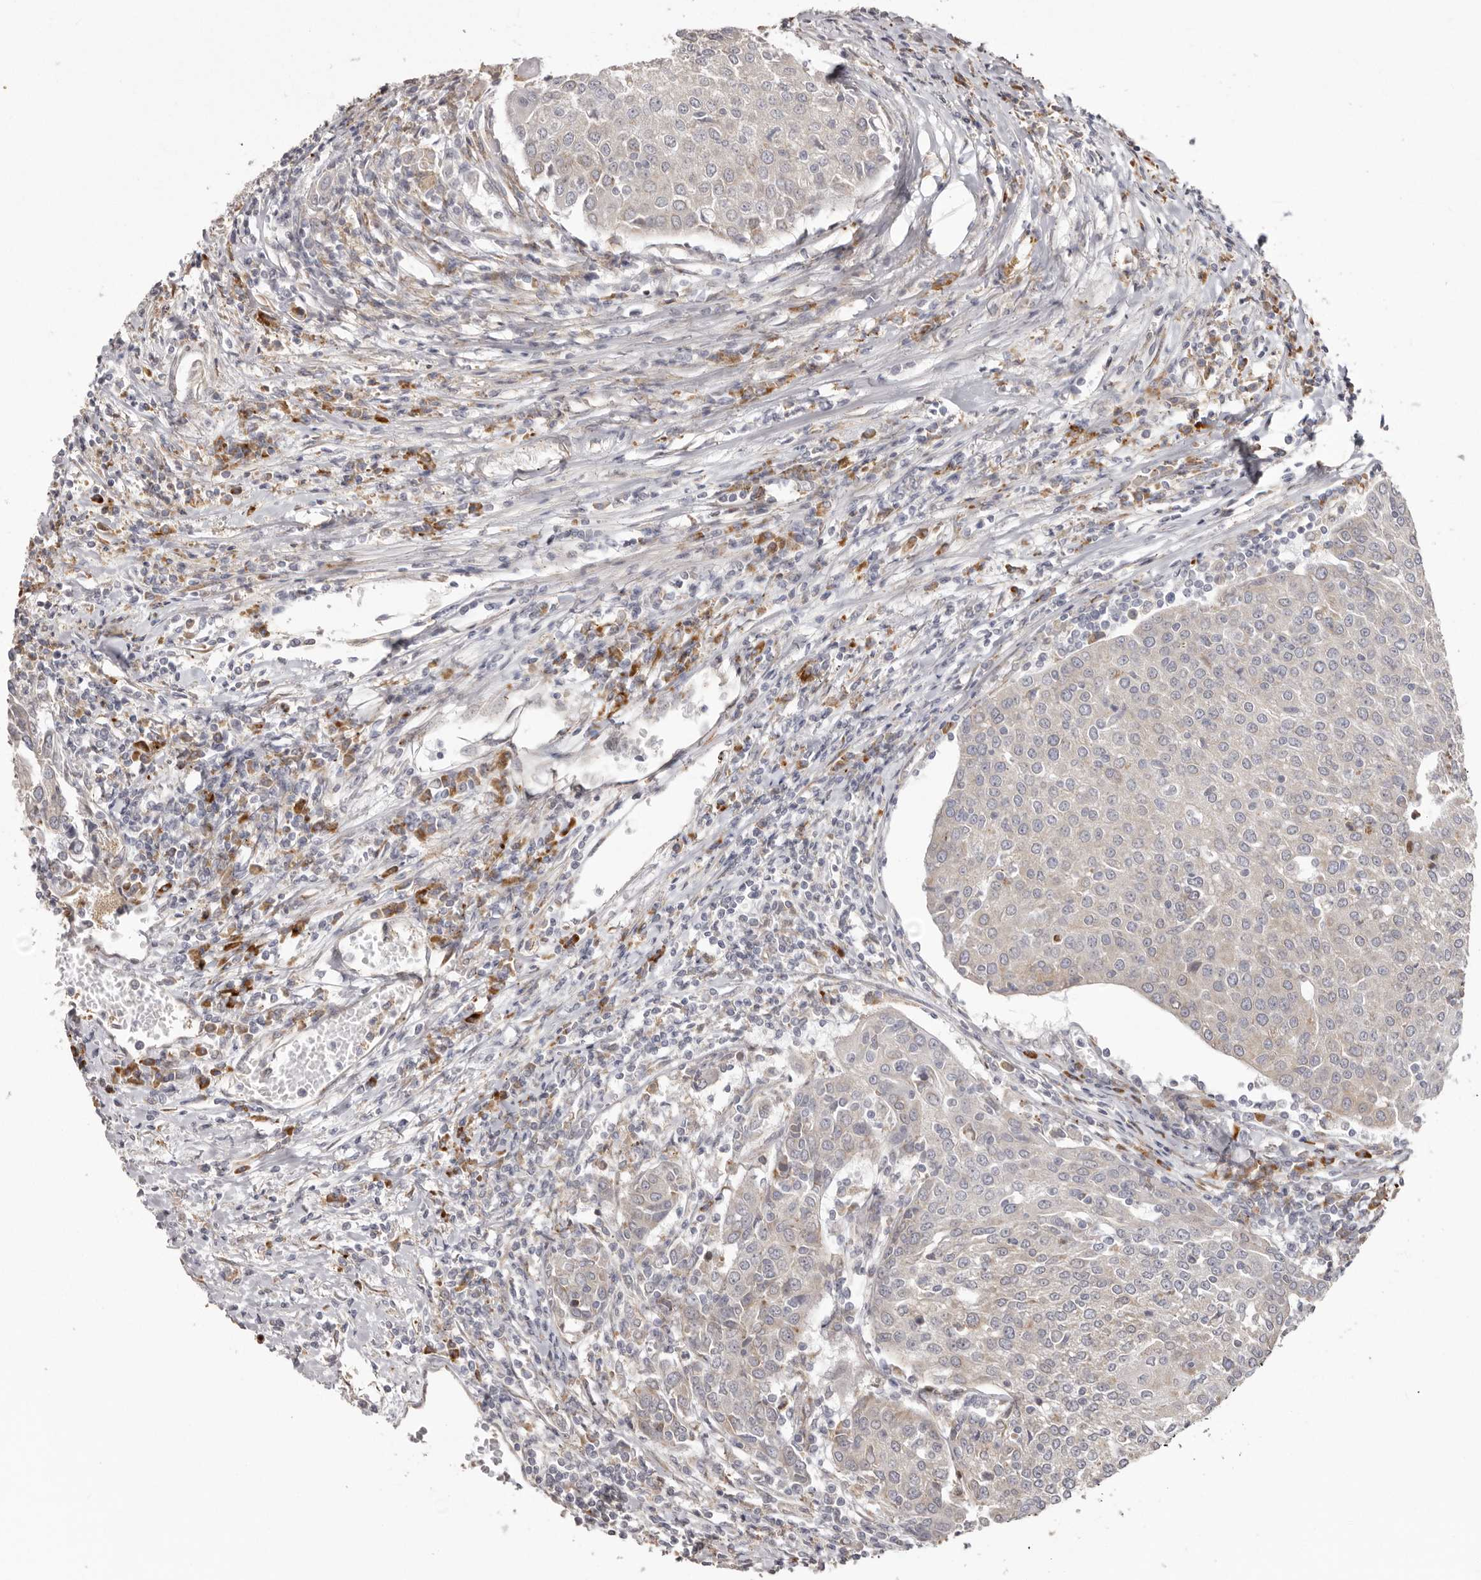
{"staining": {"intensity": "negative", "quantity": "none", "location": "none"}, "tissue": "urothelial cancer", "cell_type": "Tumor cells", "image_type": "cancer", "snomed": [{"axis": "morphology", "description": "Urothelial carcinoma, High grade"}, {"axis": "topography", "description": "Urinary bladder"}], "caption": "Immunohistochemistry (IHC) of human urothelial cancer demonstrates no expression in tumor cells.", "gene": "NUP43", "patient": {"sex": "female", "age": 85}}